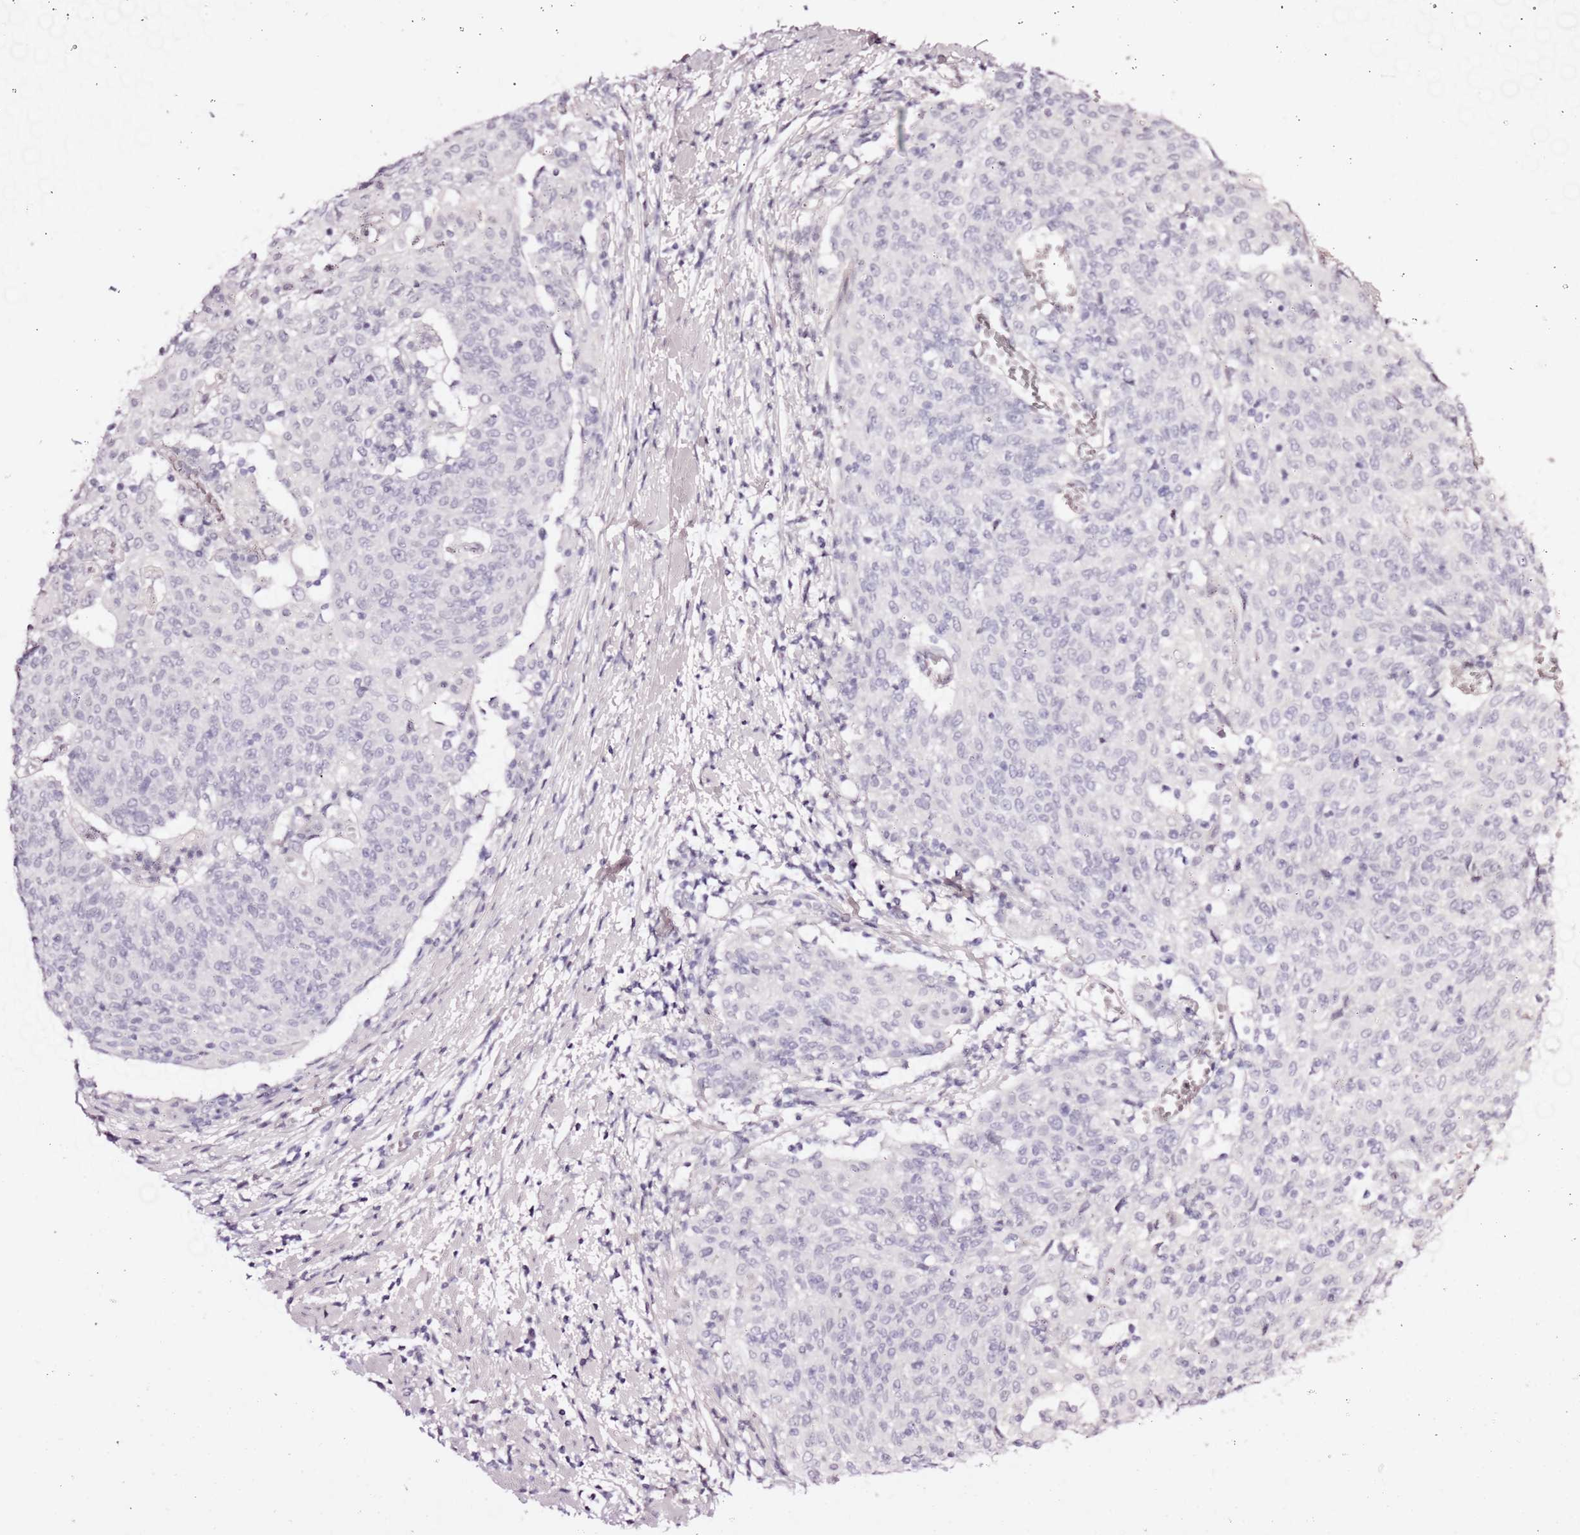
{"staining": {"intensity": "negative", "quantity": "none", "location": "none"}, "tissue": "cervical cancer", "cell_type": "Tumor cells", "image_type": "cancer", "snomed": [{"axis": "morphology", "description": "Squamous cell carcinoma, NOS"}, {"axis": "topography", "description": "Cervix"}], "caption": "Immunohistochemistry histopathology image of cervical squamous cell carcinoma stained for a protein (brown), which demonstrates no staining in tumor cells.", "gene": "LIPF", "patient": {"sex": "female", "age": 52}}